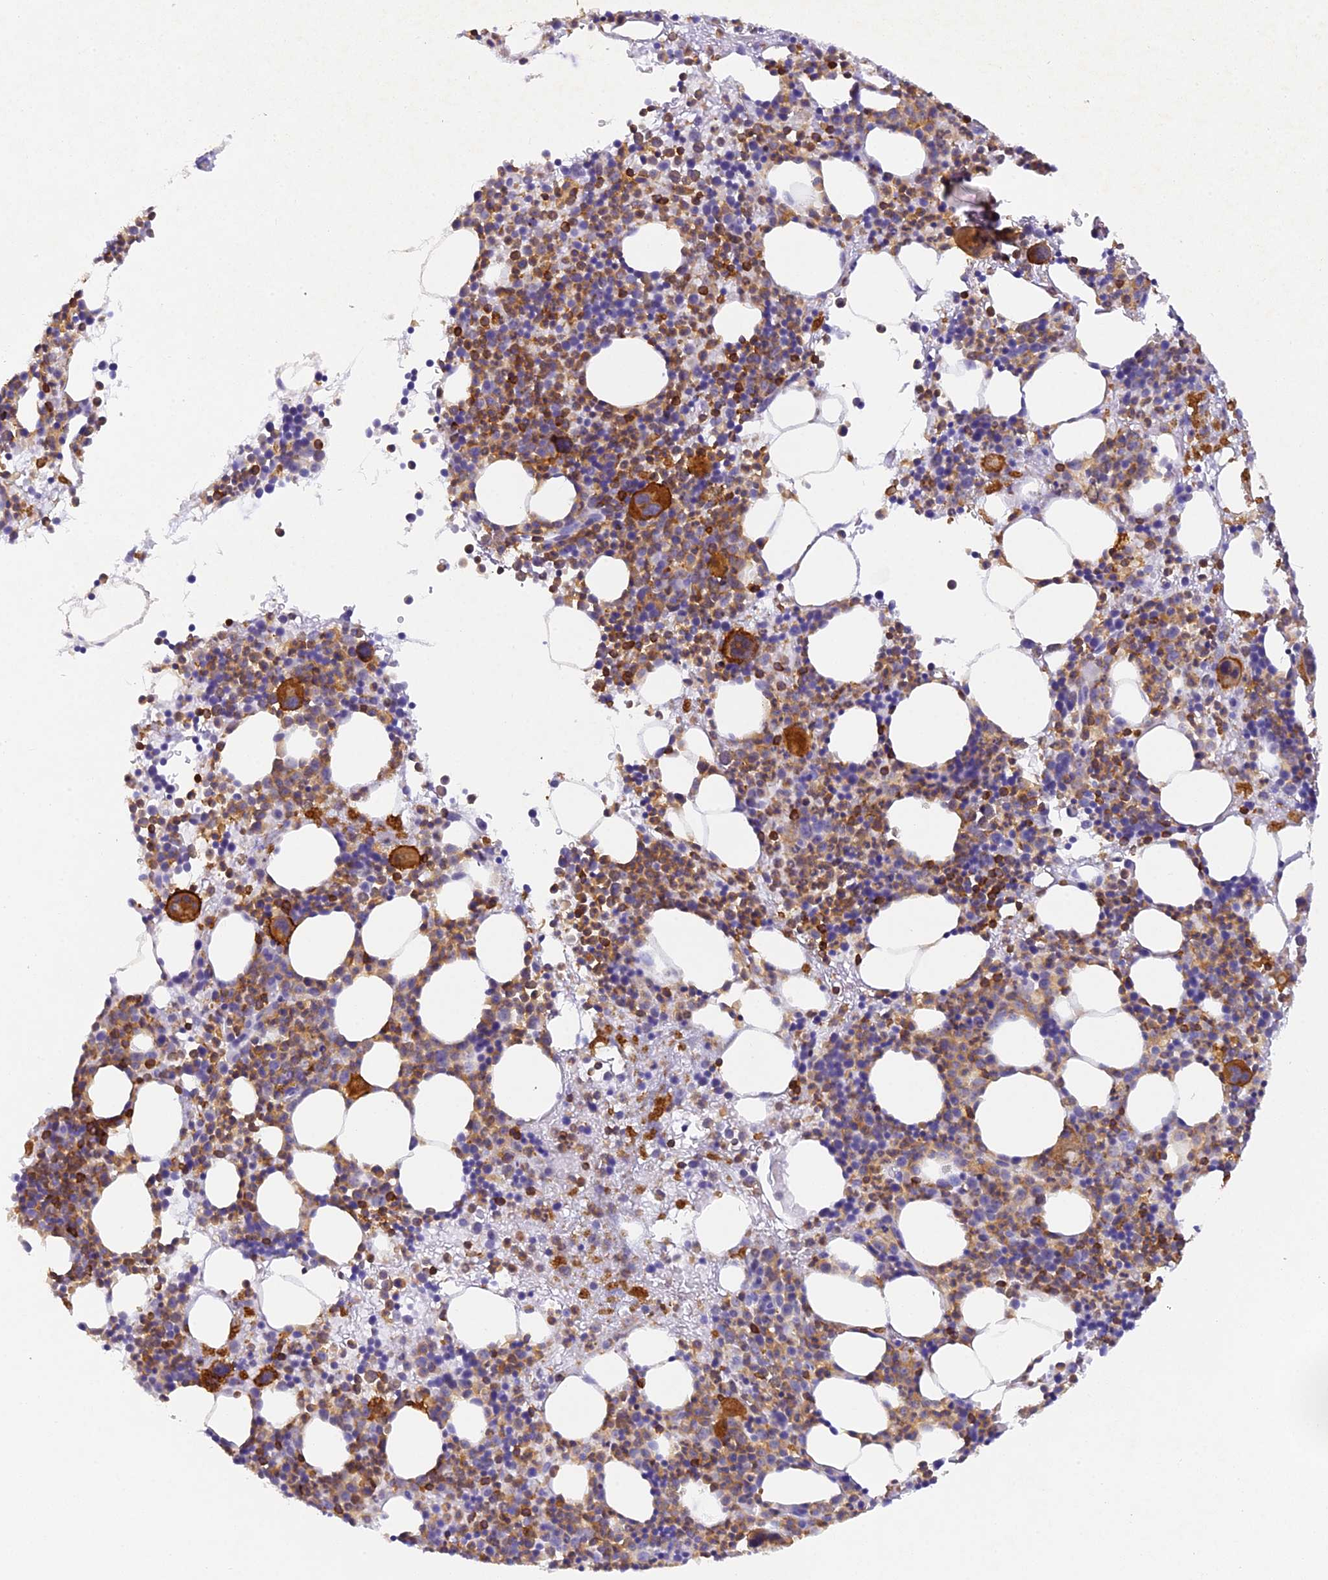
{"staining": {"intensity": "strong", "quantity": "25%-75%", "location": "cytoplasmic/membranous"}, "tissue": "bone marrow", "cell_type": "Hematopoietic cells", "image_type": "normal", "snomed": [{"axis": "morphology", "description": "Normal tissue, NOS"}, {"axis": "topography", "description": "Bone marrow"}], "caption": "A brown stain labels strong cytoplasmic/membranous expression of a protein in hematopoietic cells of normal bone marrow. (Stains: DAB in brown, nuclei in blue, Microscopy: brightfield microscopy at high magnification).", "gene": "FYB1", "patient": {"sex": "male", "age": 51}}